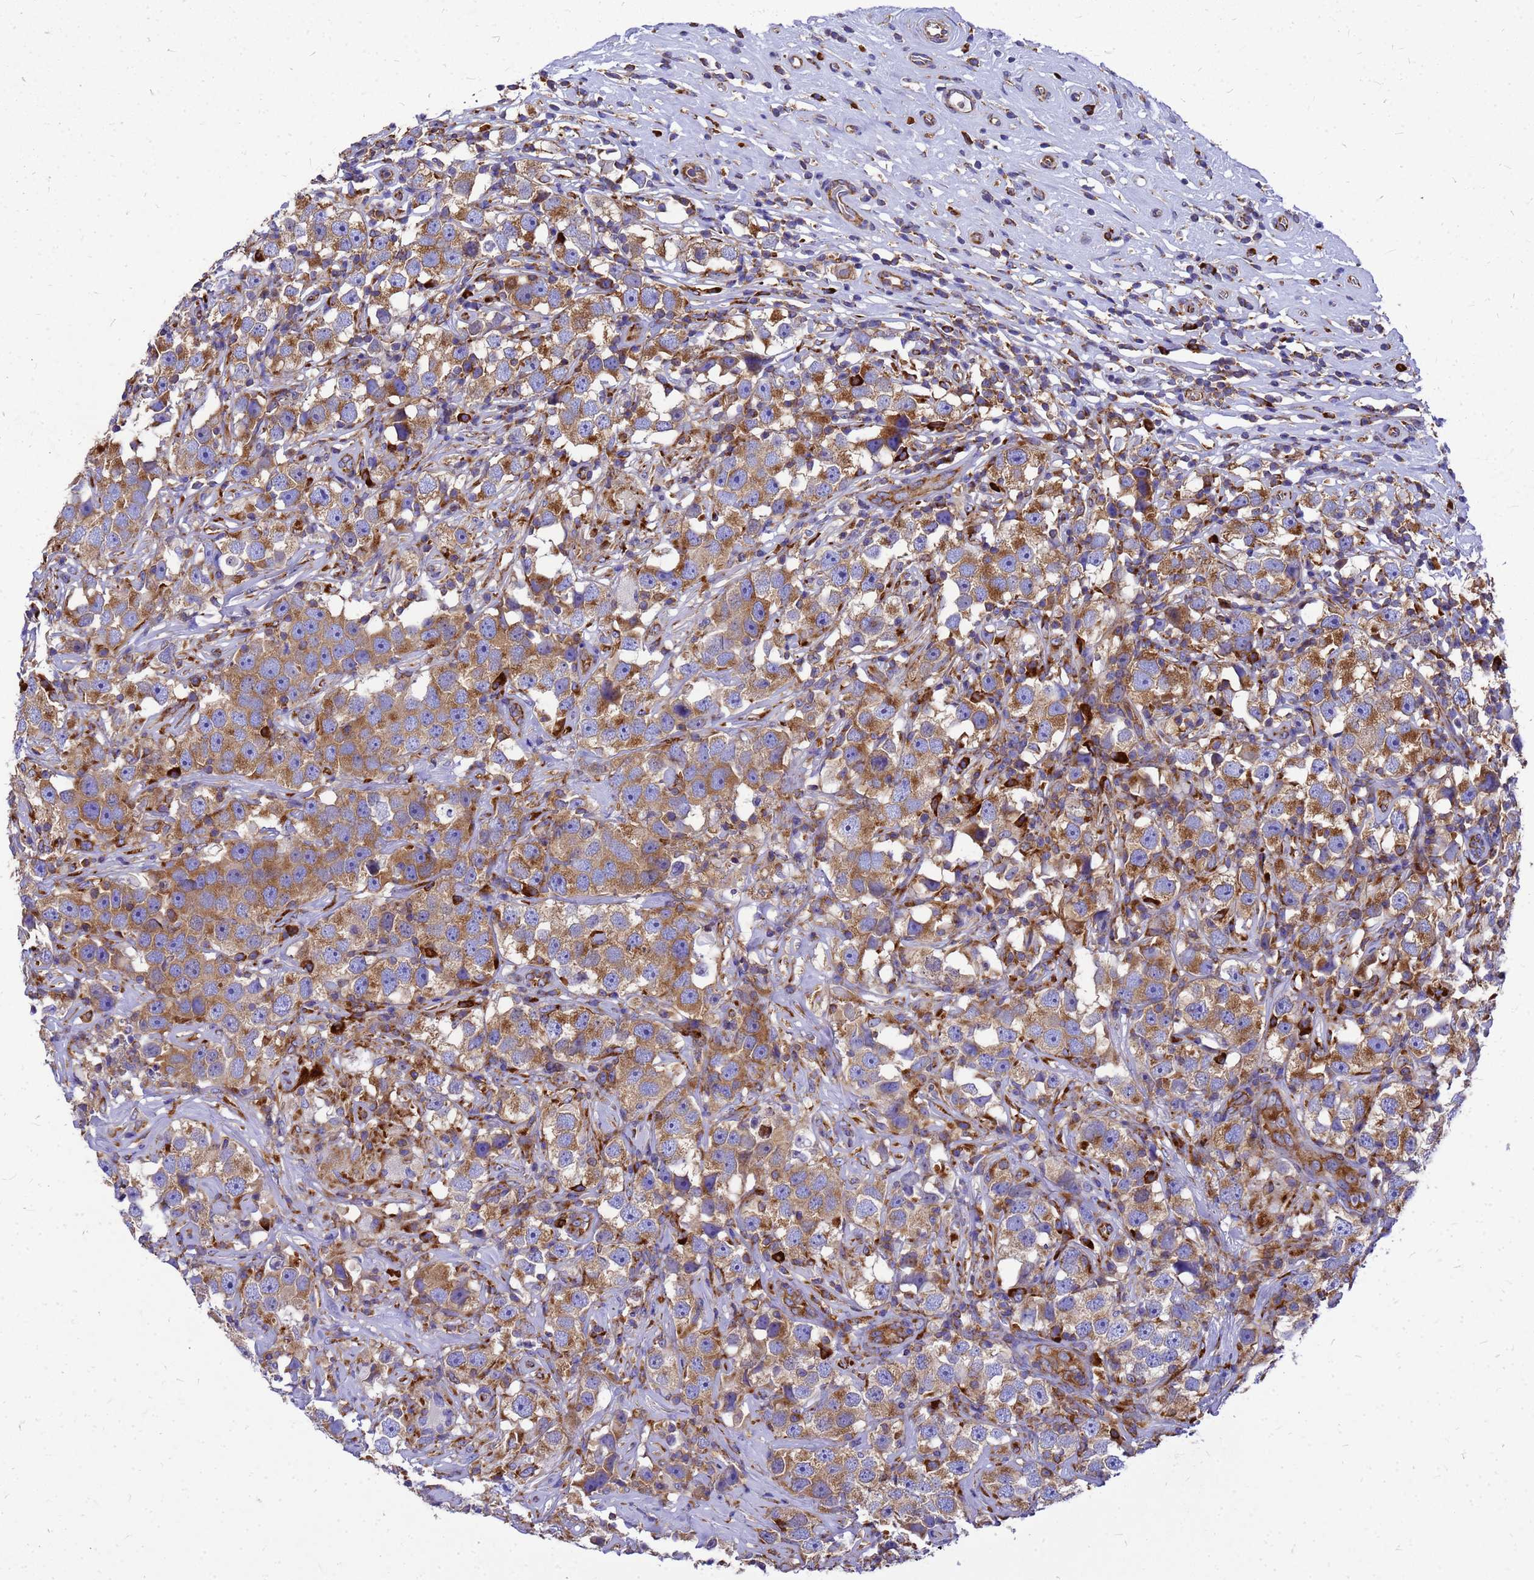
{"staining": {"intensity": "moderate", "quantity": ">75%", "location": "cytoplasmic/membranous"}, "tissue": "testis cancer", "cell_type": "Tumor cells", "image_type": "cancer", "snomed": [{"axis": "morphology", "description": "Seminoma, NOS"}, {"axis": "topography", "description": "Testis"}], "caption": "IHC image of neoplastic tissue: testis cancer (seminoma) stained using immunohistochemistry (IHC) shows medium levels of moderate protein expression localized specifically in the cytoplasmic/membranous of tumor cells, appearing as a cytoplasmic/membranous brown color.", "gene": "EEF1D", "patient": {"sex": "male", "age": 49}}